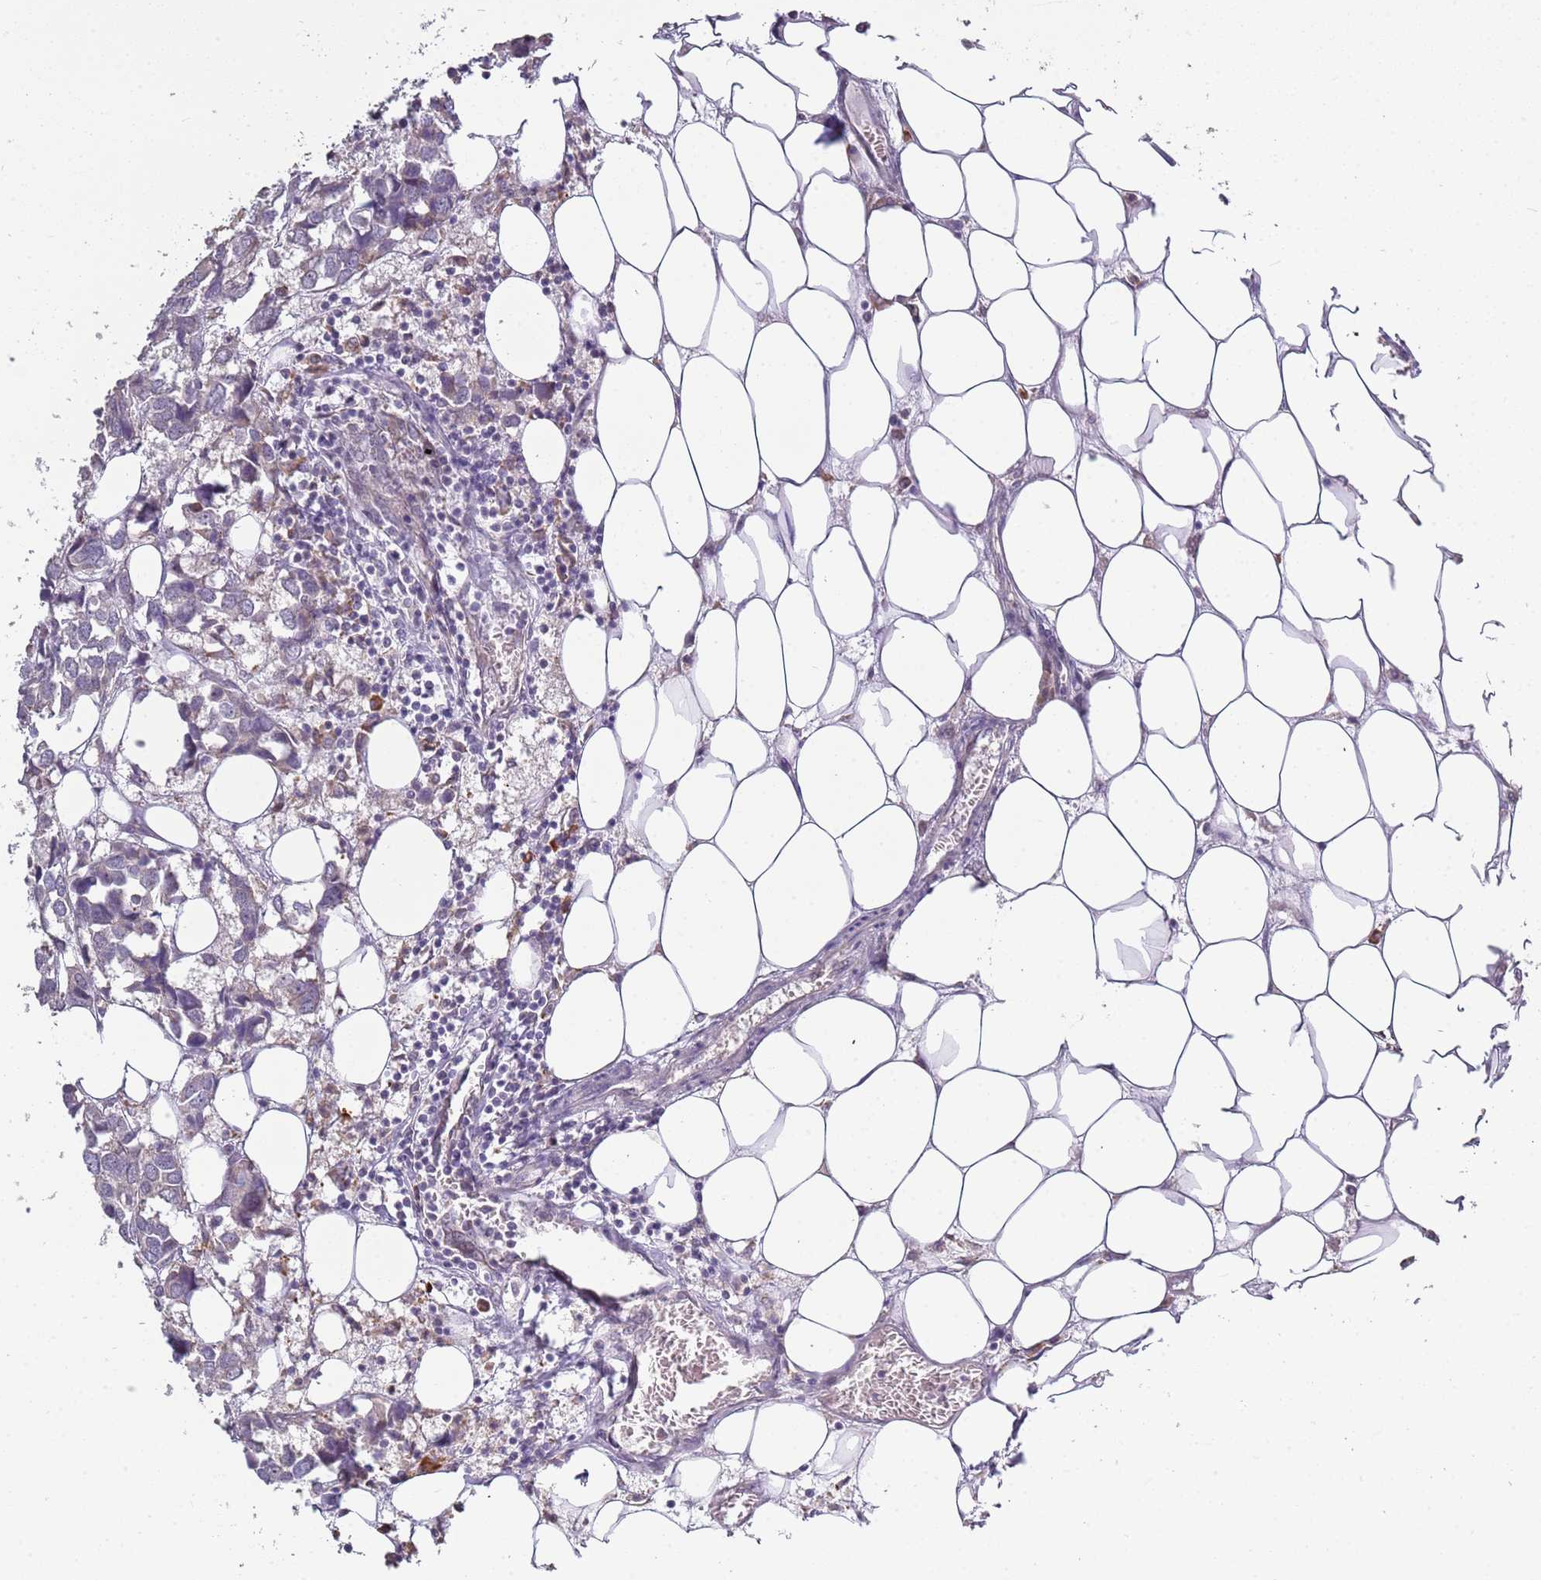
{"staining": {"intensity": "negative", "quantity": "none", "location": "none"}, "tissue": "breast cancer", "cell_type": "Tumor cells", "image_type": "cancer", "snomed": [{"axis": "morphology", "description": "Duct carcinoma"}, {"axis": "topography", "description": "Breast"}], "caption": "High magnification brightfield microscopy of breast infiltrating ductal carcinoma stained with DAB (brown) and counterstained with hematoxylin (blue): tumor cells show no significant staining.", "gene": "UCMA", "patient": {"sex": "female", "age": 83}}